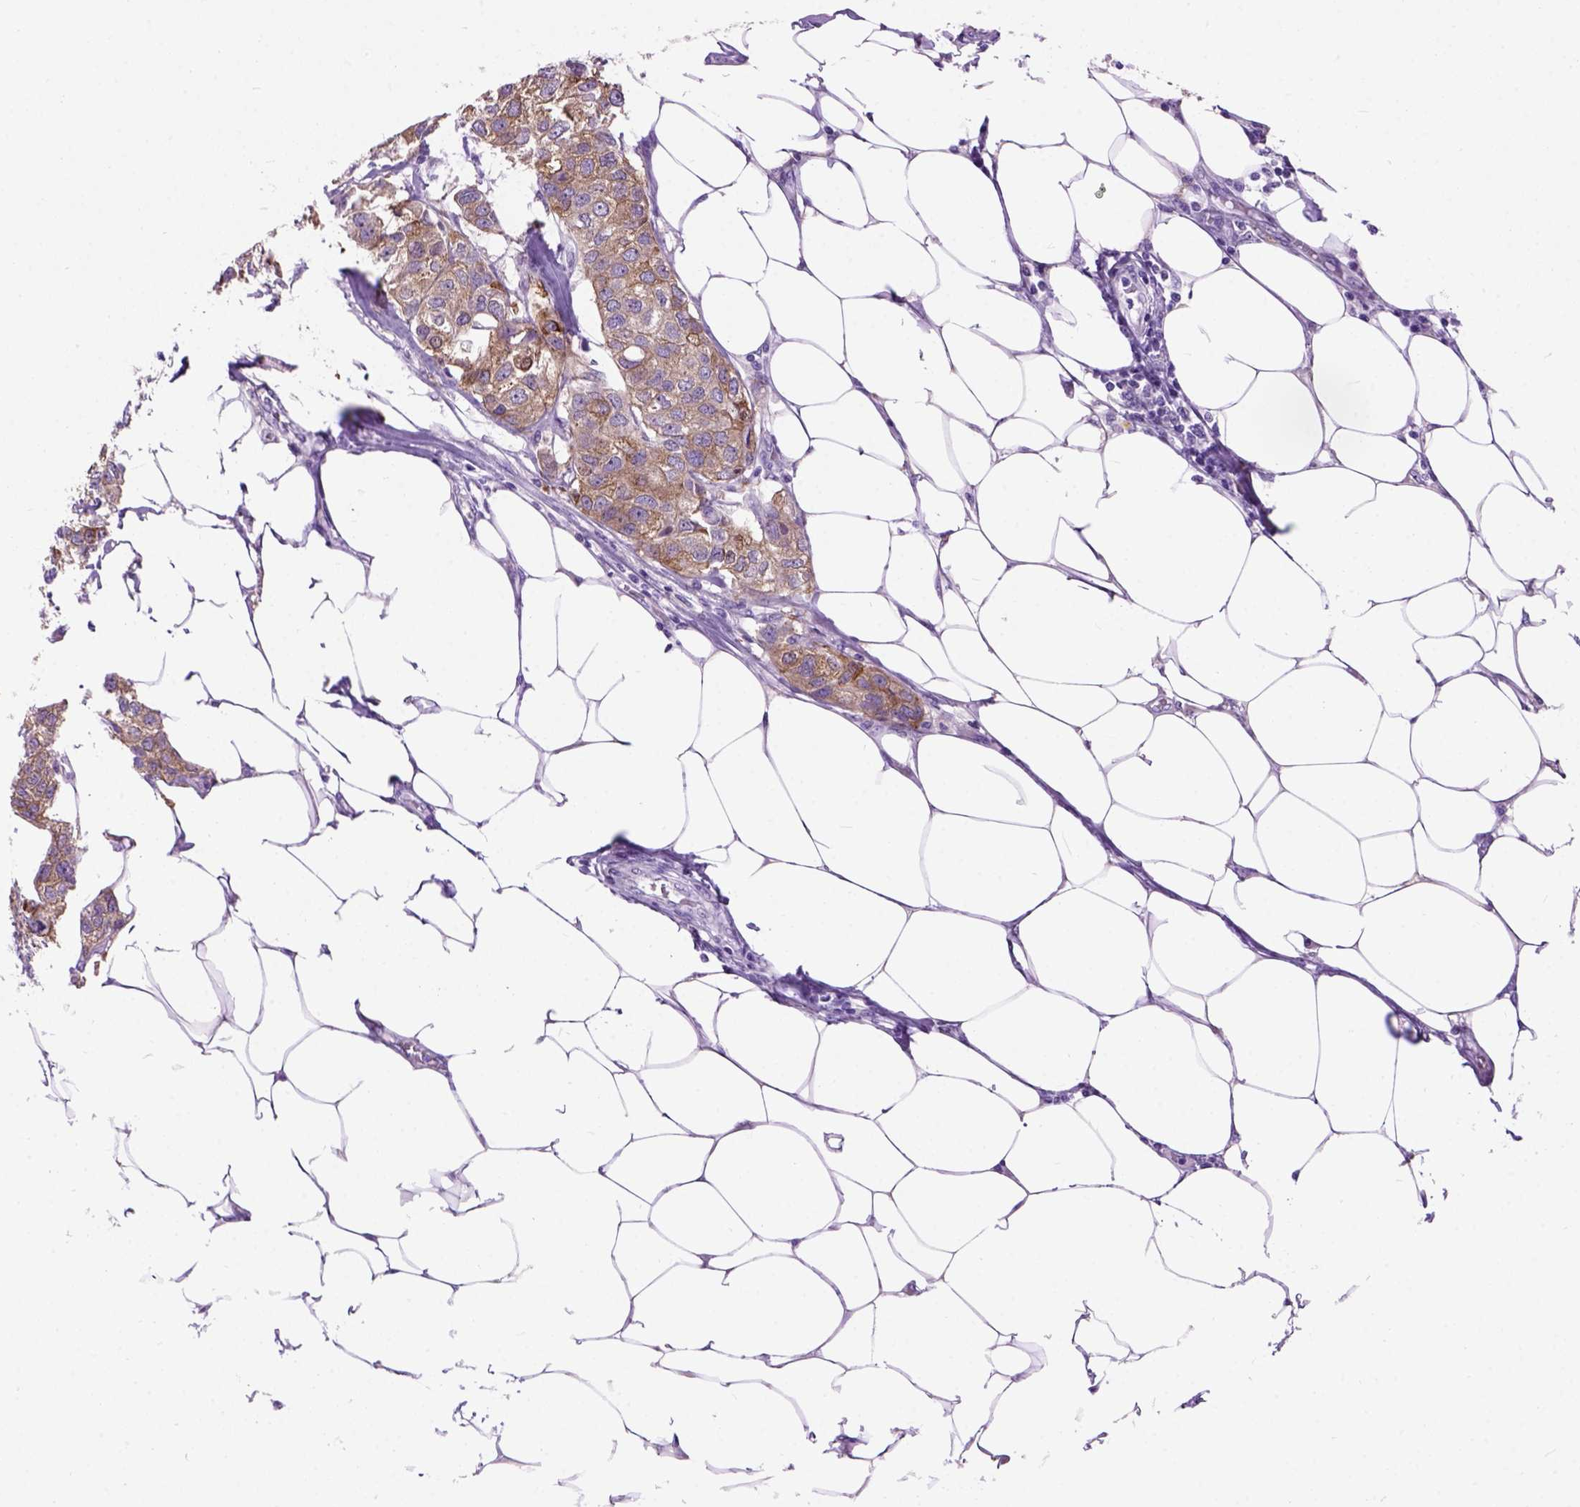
{"staining": {"intensity": "moderate", "quantity": "25%-75%", "location": "cytoplasmic/membranous"}, "tissue": "breast cancer", "cell_type": "Tumor cells", "image_type": "cancer", "snomed": [{"axis": "morphology", "description": "Duct carcinoma"}, {"axis": "topography", "description": "Breast"}], "caption": "Protein staining of breast cancer (infiltrating ductal carcinoma) tissue shows moderate cytoplasmic/membranous positivity in about 25%-75% of tumor cells. (DAB (3,3'-diaminobenzidine) IHC, brown staining for protein, blue staining for nuclei).", "gene": "MAPT", "patient": {"sex": "female", "age": 80}}